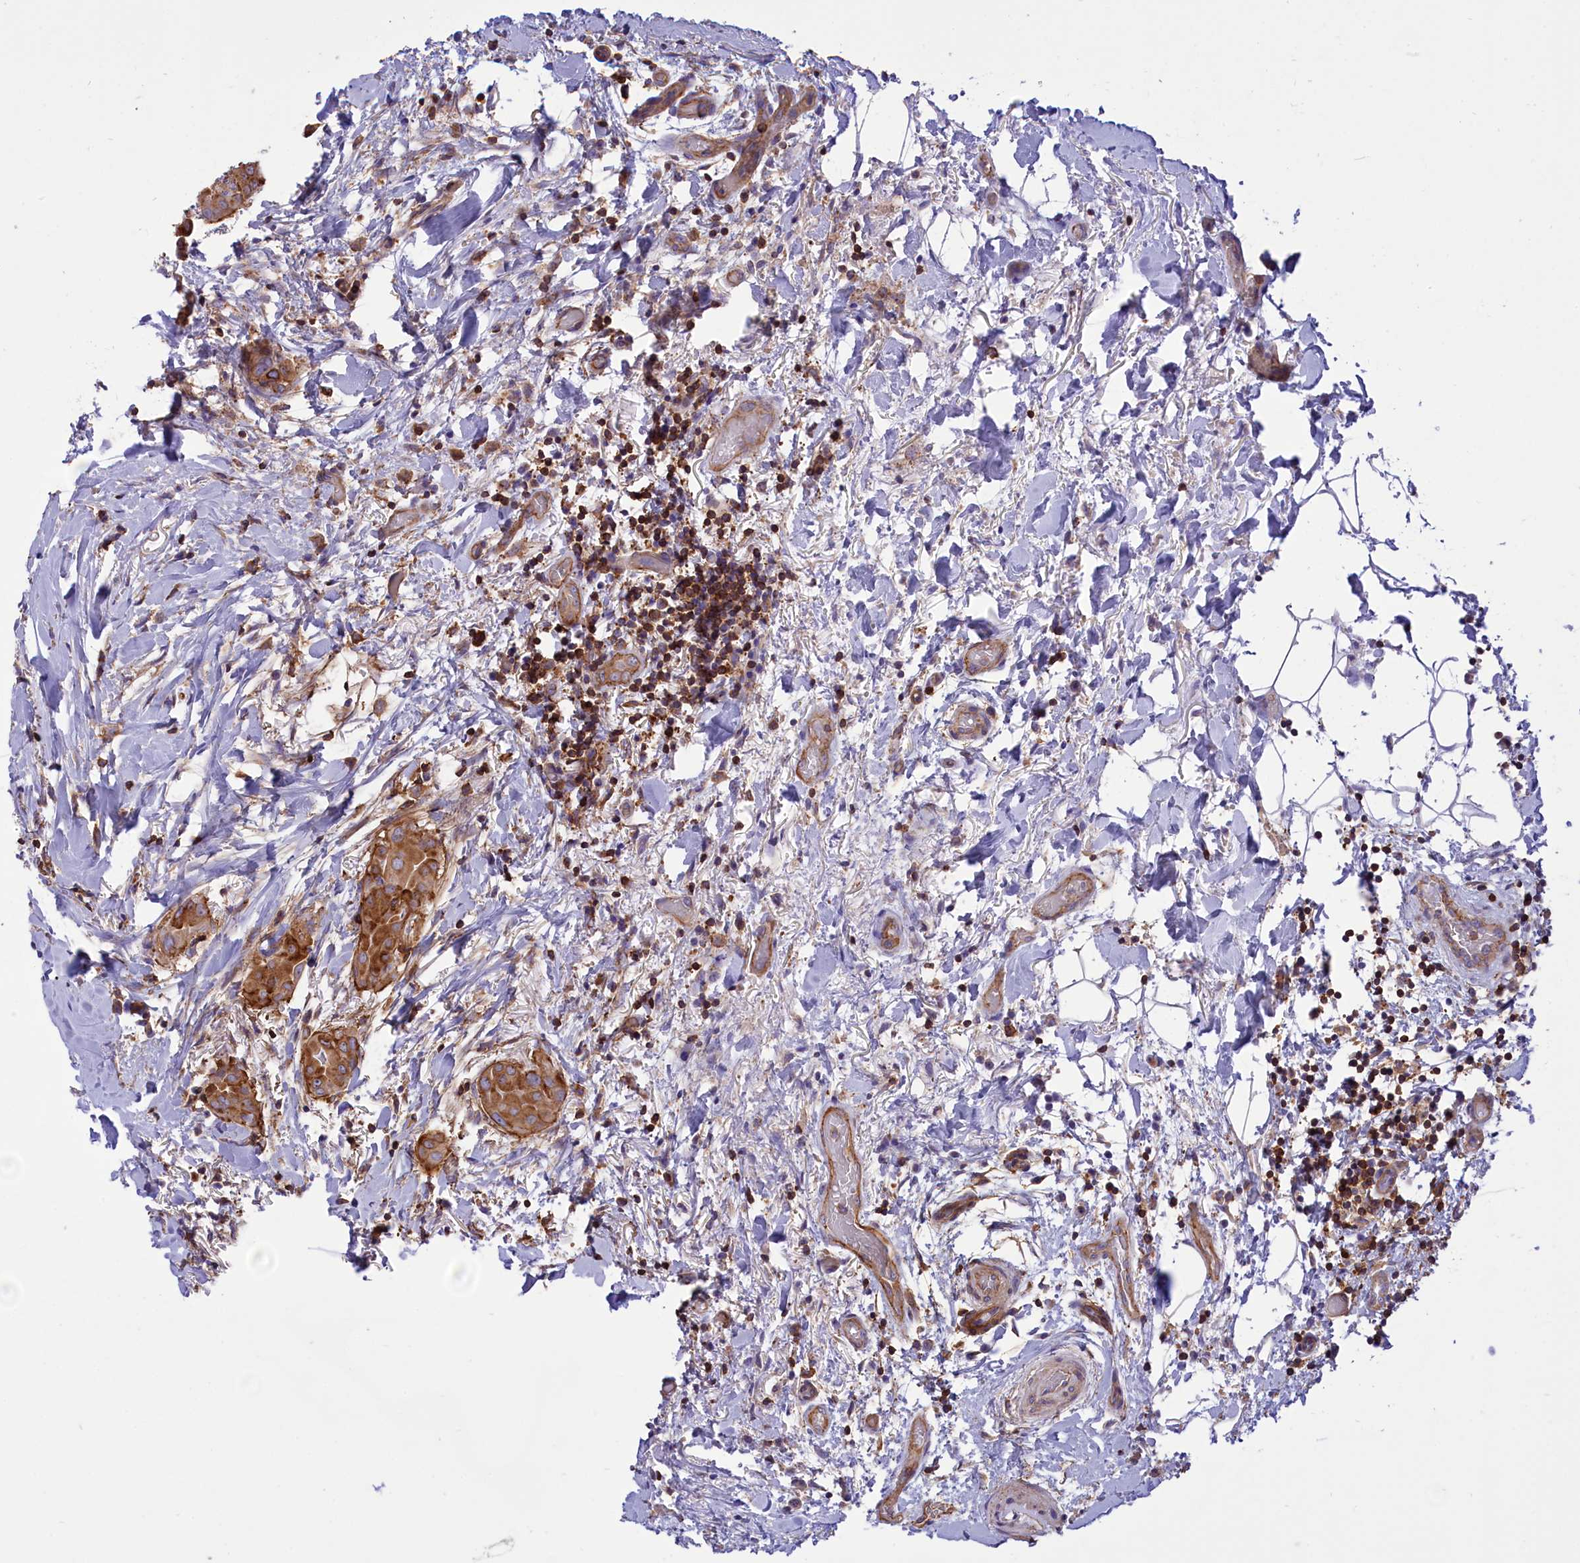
{"staining": {"intensity": "strong", "quantity": ">75%", "location": "cytoplasmic/membranous"}, "tissue": "thyroid cancer", "cell_type": "Tumor cells", "image_type": "cancer", "snomed": [{"axis": "morphology", "description": "Papillary adenocarcinoma, NOS"}, {"axis": "topography", "description": "Thyroid gland"}], "caption": "This is an image of immunohistochemistry staining of thyroid cancer, which shows strong staining in the cytoplasmic/membranous of tumor cells.", "gene": "SEPTIN9", "patient": {"sex": "male", "age": 33}}